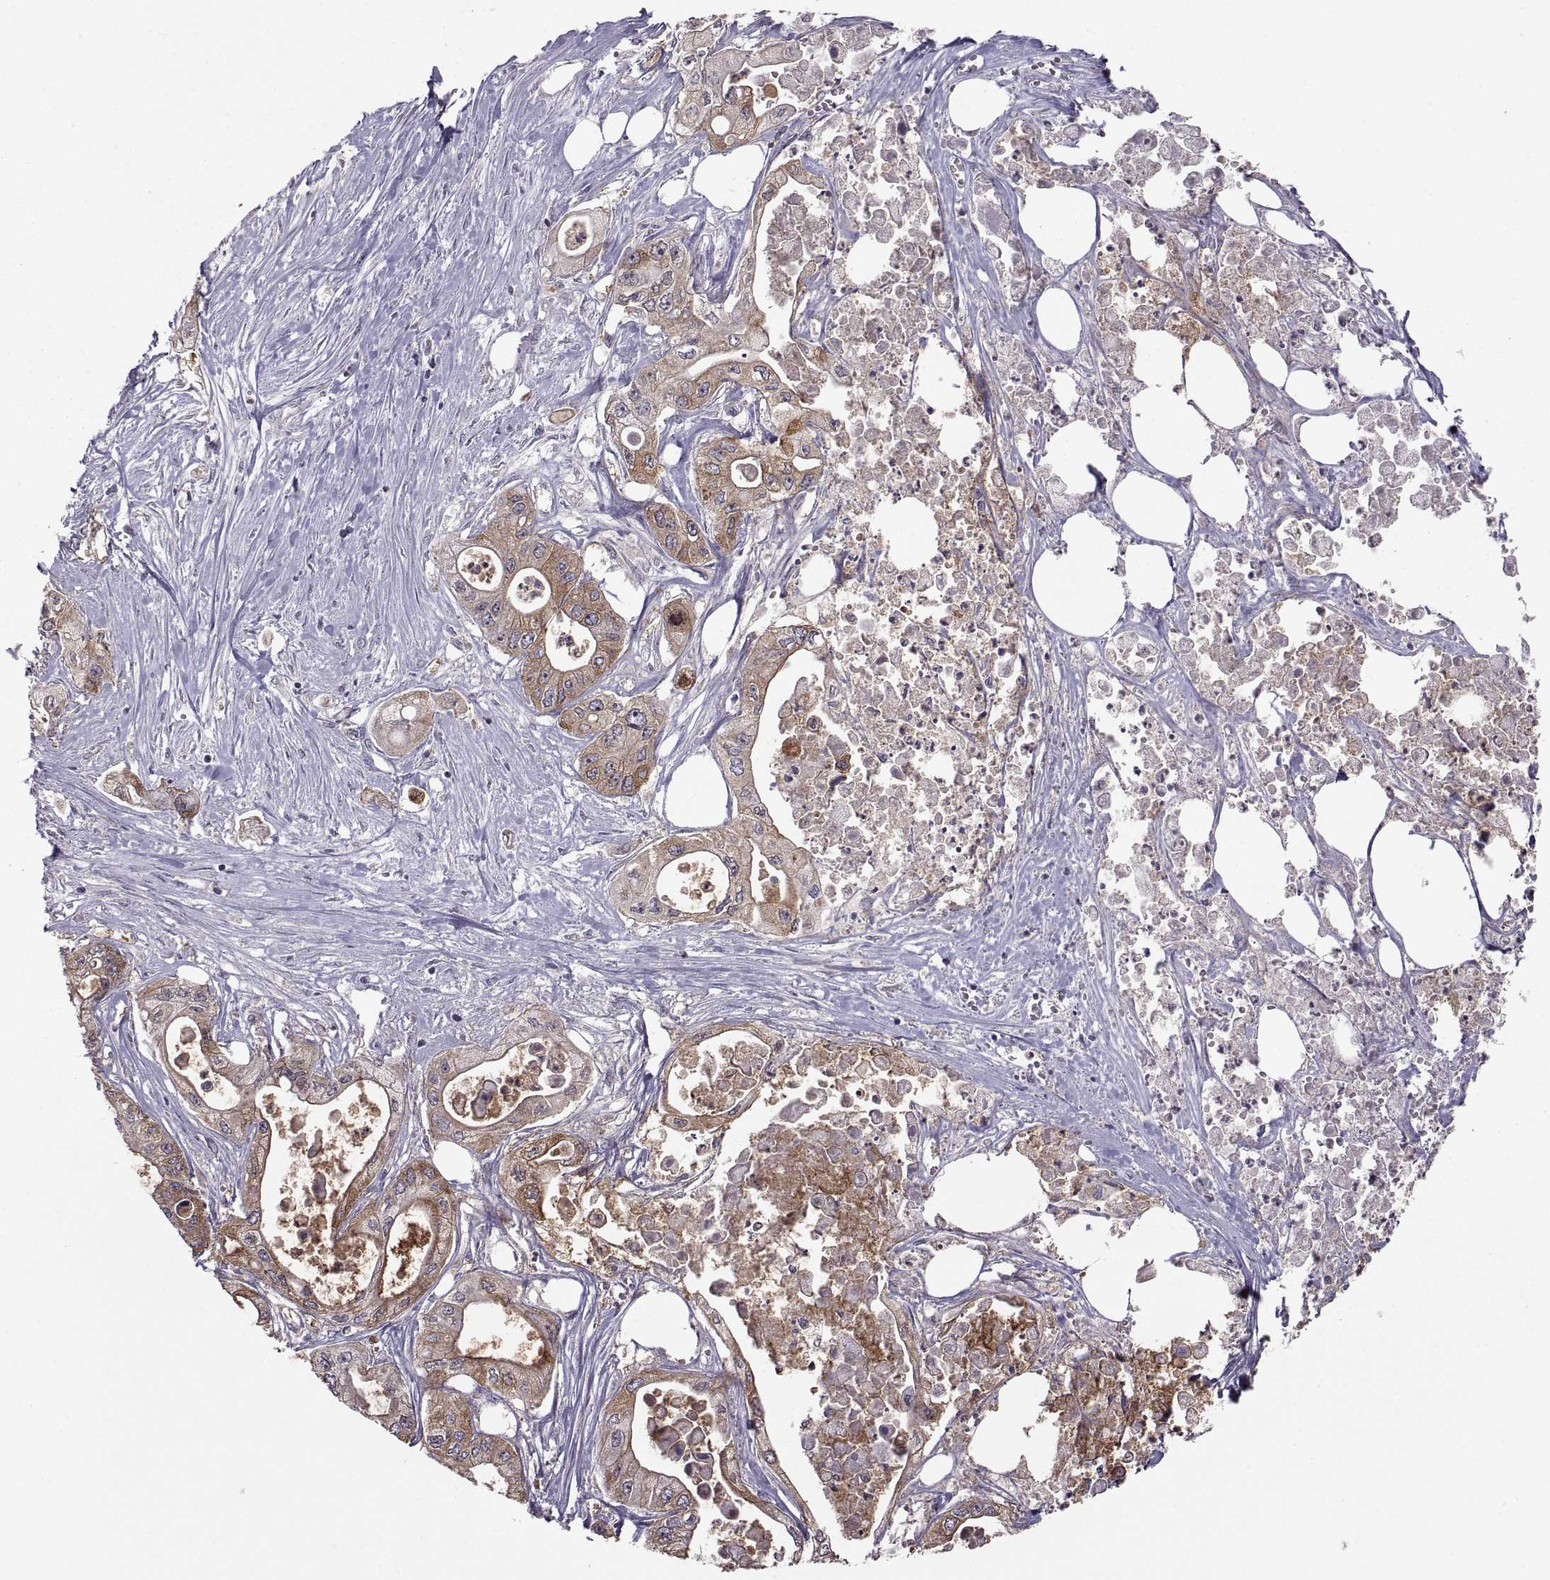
{"staining": {"intensity": "moderate", "quantity": "25%-75%", "location": "cytoplasmic/membranous"}, "tissue": "pancreatic cancer", "cell_type": "Tumor cells", "image_type": "cancer", "snomed": [{"axis": "morphology", "description": "Adenocarcinoma, NOS"}, {"axis": "topography", "description": "Pancreas"}], "caption": "Moderate cytoplasmic/membranous positivity is seen in about 25%-75% of tumor cells in pancreatic adenocarcinoma. (brown staining indicates protein expression, while blue staining denotes nuclei).", "gene": "EZR", "patient": {"sex": "male", "age": 70}}